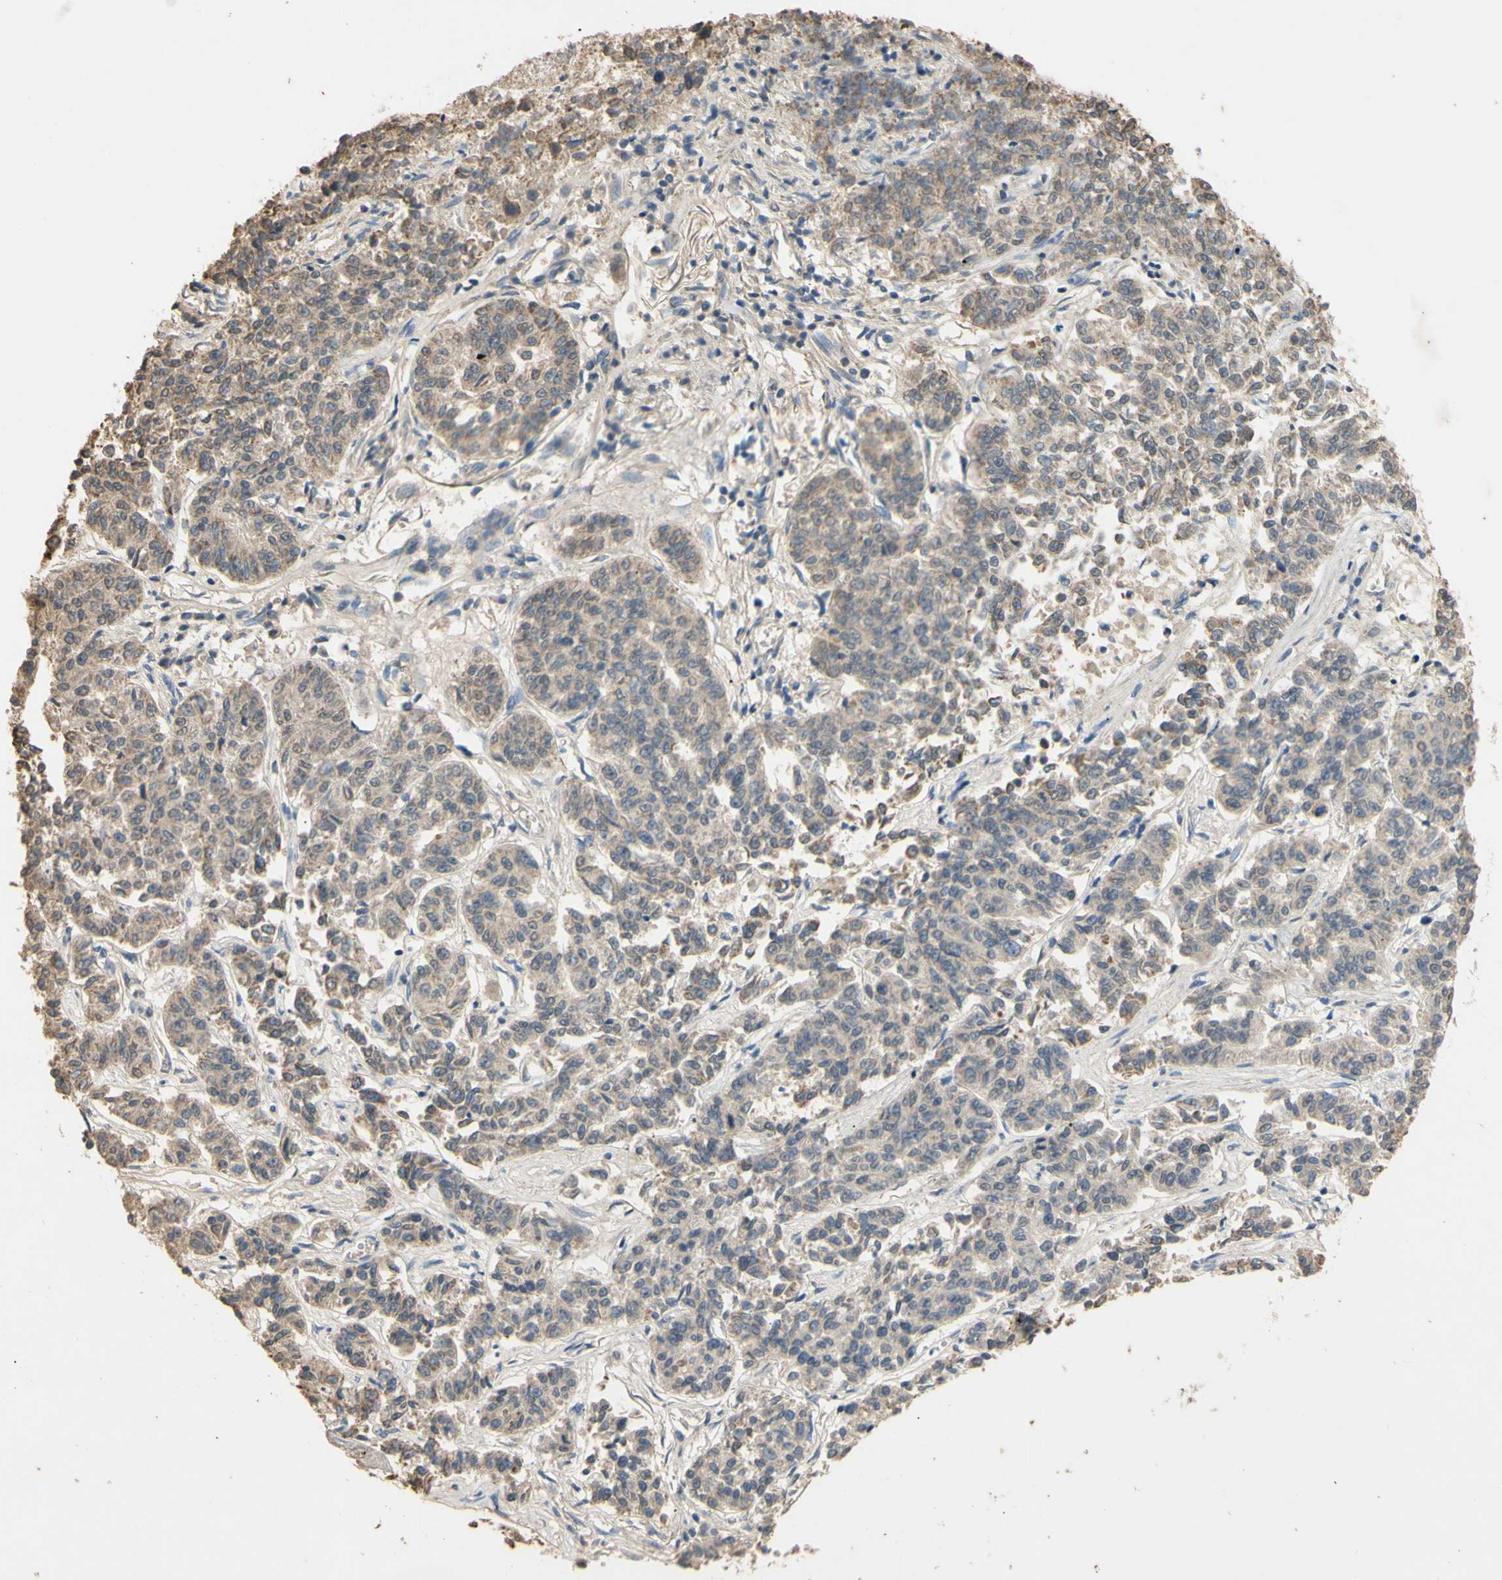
{"staining": {"intensity": "weak", "quantity": "25%-75%", "location": "cytoplasmic/membranous"}, "tissue": "lung cancer", "cell_type": "Tumor cells", "image_type": "cancer", "snomed": [{"axis": "morphology", "description": "Adenocarcinoma, NOS"}, {"axis": "topography", "description": "Lung"}], "caption": "An immunohistochemistry (IHC) image of neoplastic tissue is shown. Protein staining in brown shows weak cytoplasmic/membranous positivity in lung cancer (adenocarcinoma) within tumor cells.", "gene": "PTGIS", "patient": {"sex": "male", "age": 84}}